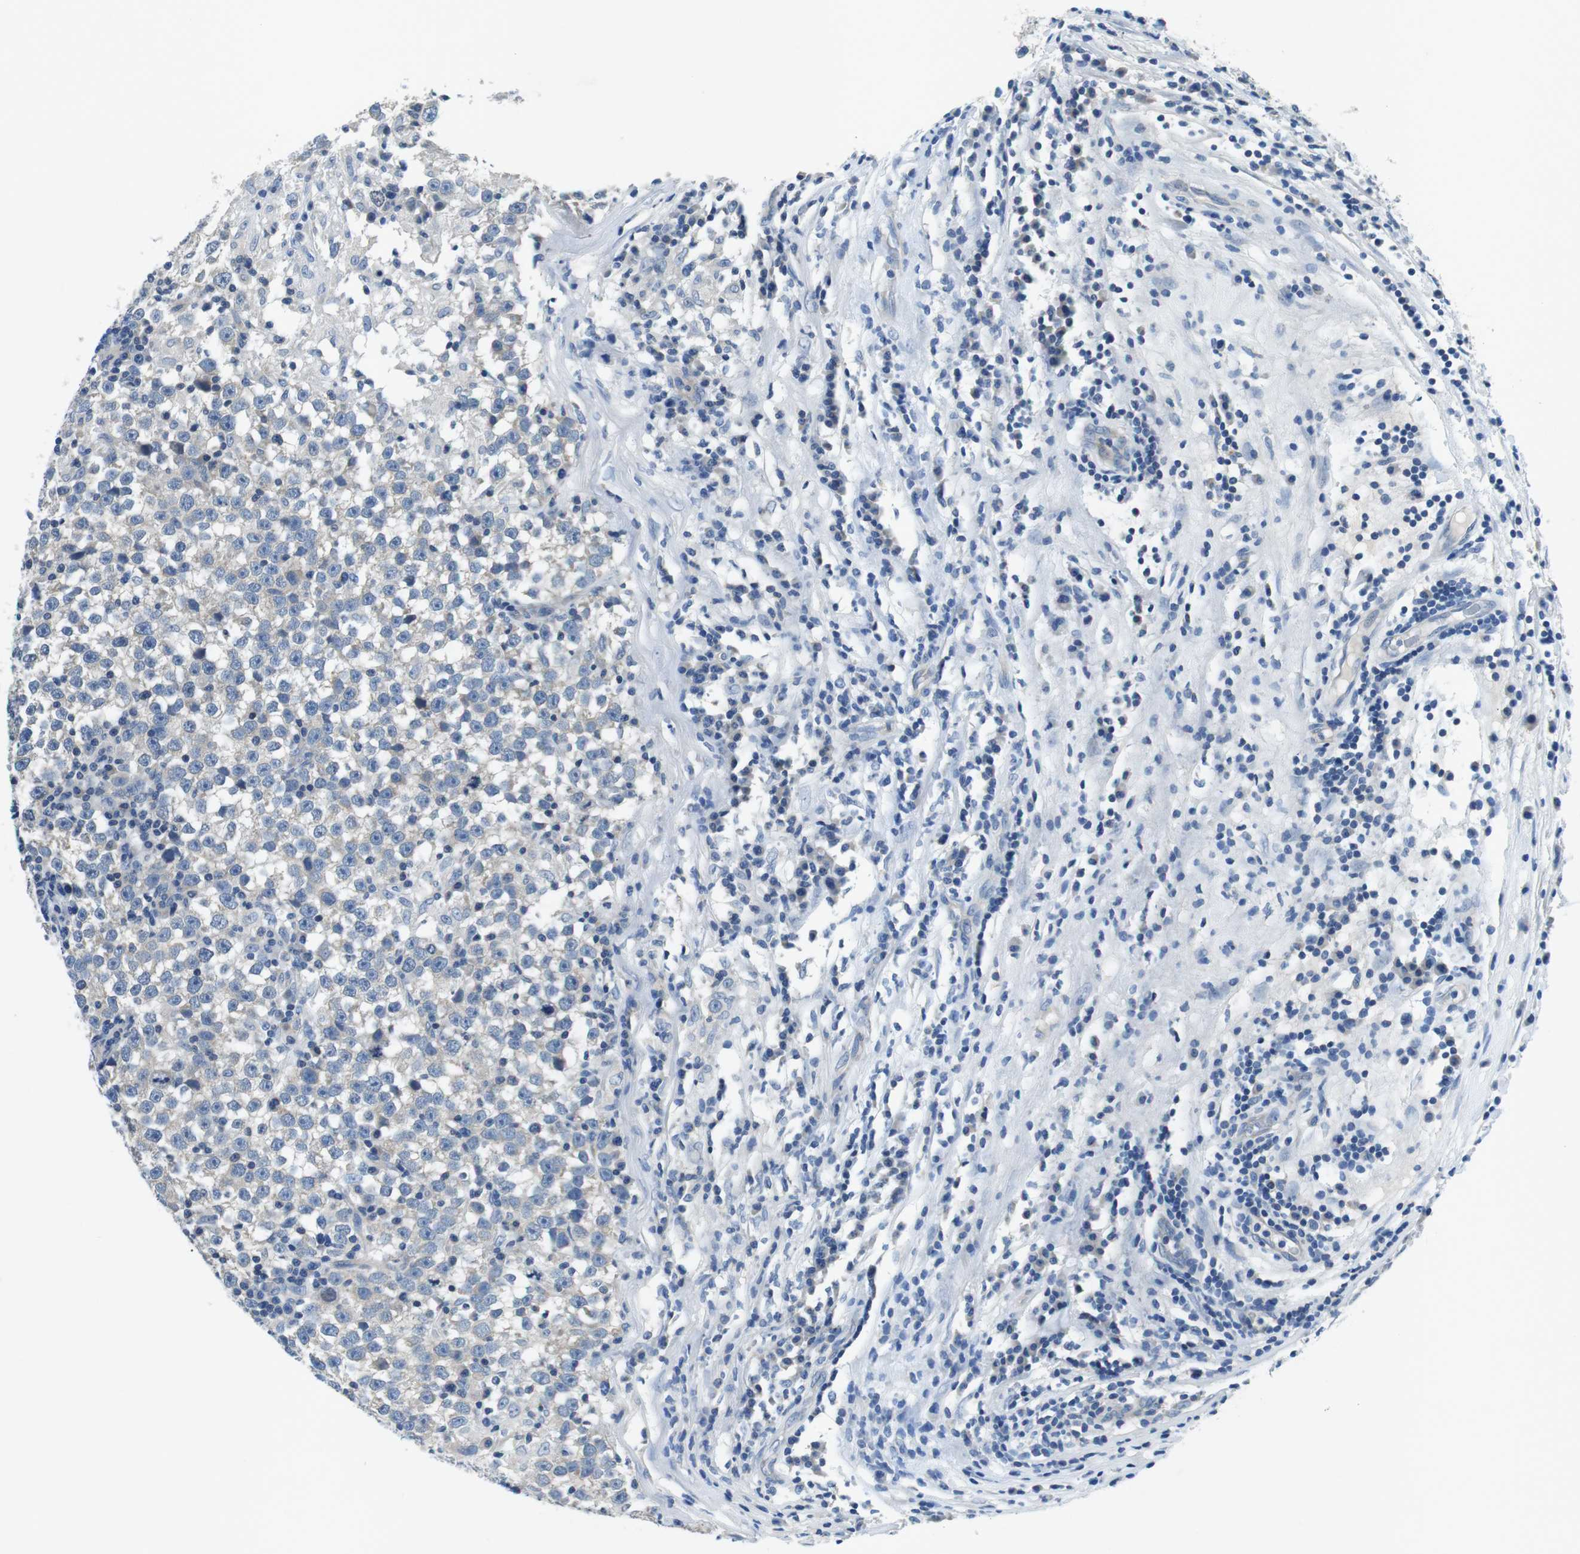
{"staining": {"intensity": "negative", "quantity": "none", "location": "none"}, "tissue": "testis cancer", "cell_type": "Tumor cells", "image_type": "cancer", "snomed": [{"axis": "morphology", "description": "Seminoma, NOS"}, {"axis": "topography", "description": "Testis"}], "caption": "This is an IHC photomicrograph of human testis seminoma. There is no expression in tumor cells.", "gene": "PHLDA1", "patient": {"sex": "male", "age": 43}}